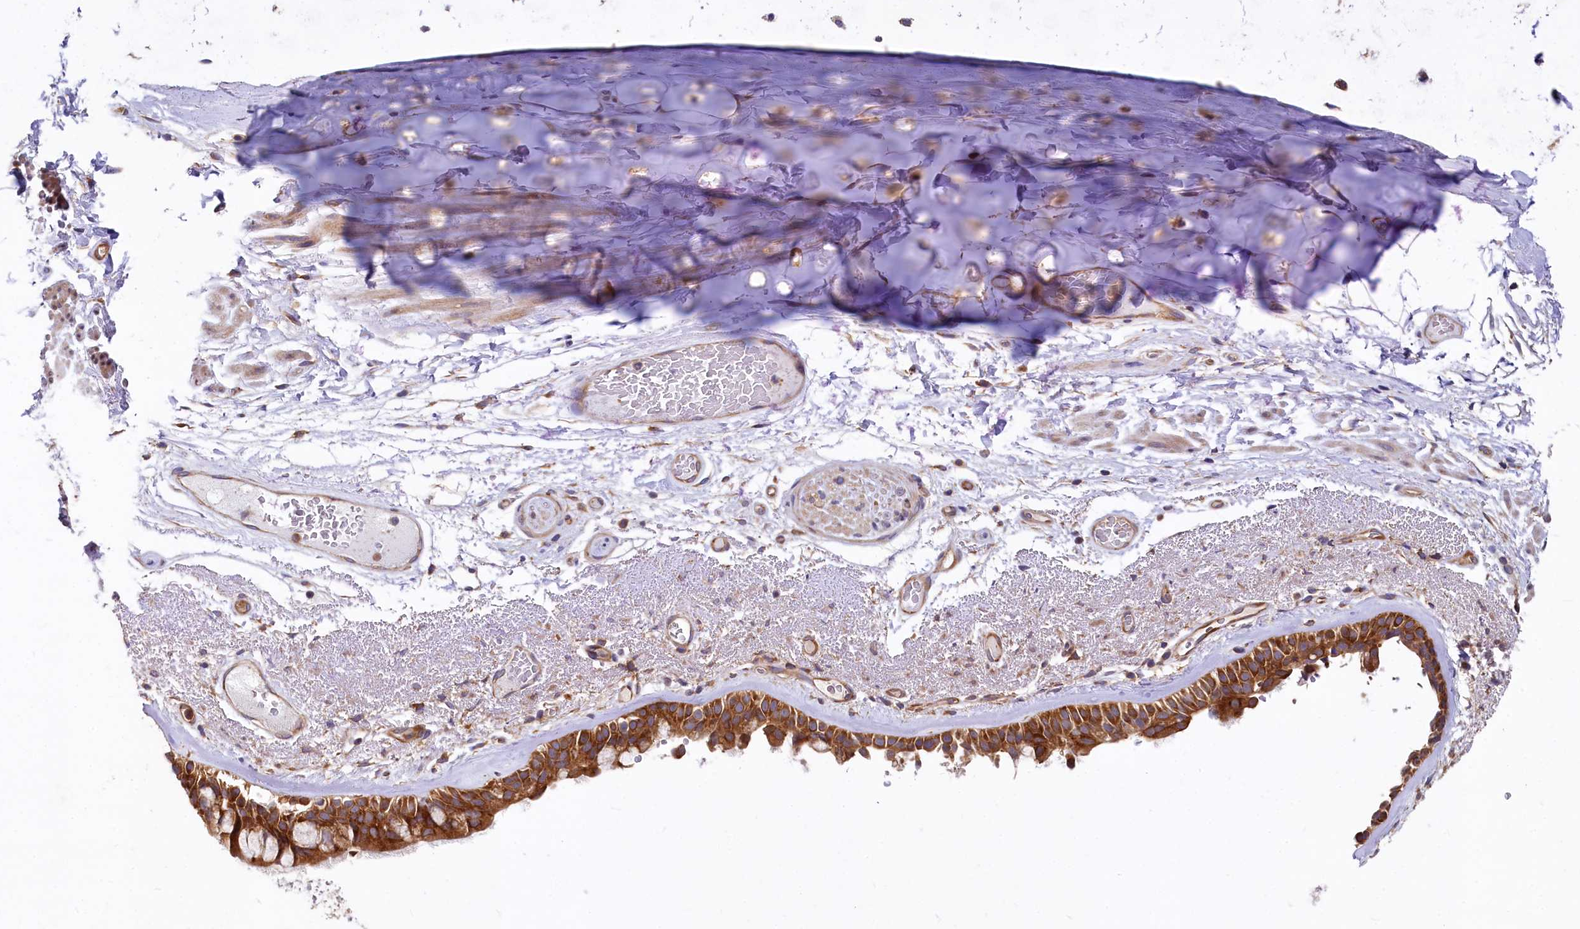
{"staining": {"intensity": "strong", "quantity": ">75%", "location": "cytoplasmic/membranous"}, "tissue": "bronchus", "cell_type": "Respiratory epithelial cells", "image_type": "normal", "snomed": [{"axis": "morphology", "description": "Normal tissue, NOS"}, {"axis": "morphology", "description": "Squamous cell carcinoma, NOS"}, {"axis": "topography", "description": "Lymph node"}, {"axis": "topography", "description": "Bronchus"}, {"axis": "topography", "description": "Lung"}], "caption": "IHC histopathology image of unremarkable bronchus: human bronchus stained using immunohistochemistry (IHC) displays high levels of strong protein expression localized specifically in the cytoplasmic/membranous of respiratory epithelial cells, appearing as a cytoplasmic/membranous brown color.", "gene": "EIF2B2", "patient": {"sex": "male", "age": 66}}